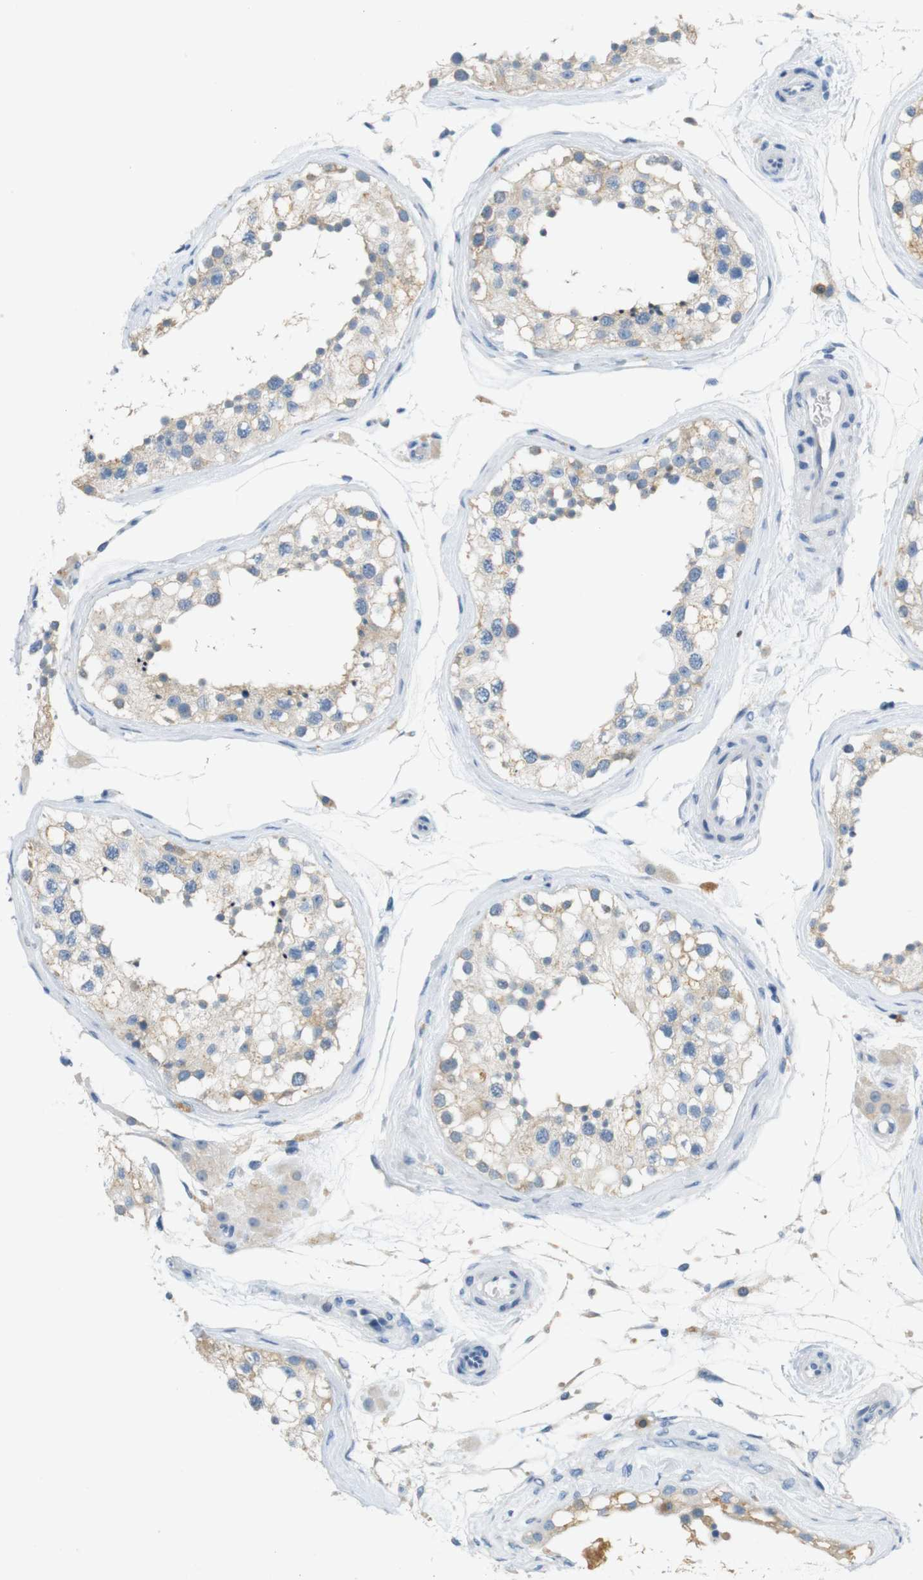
{"staining": {"intensity": "weak", "quantity": "25%-75%", "location": "cytoplasmic/membranous"}, "tissue": "testis", "cell_type": "Cells in seminiferous ducts", "image_type": "normal", "snomed": [{"axis": "morphology", "description": "Normal tissue, NOS"}, {"axis": "topography", "description": "Testis"}], "caption": "Immunohistochemistry (IHC) image of normal testis stained for a protein (brown), which demonstrates low levels of weak cytoplasmic/membranous expression in about 25%-75% of cells in seminiferous ducts.", "gene": "LRRK2", "patient": {"sex": "male", "age": 68}}